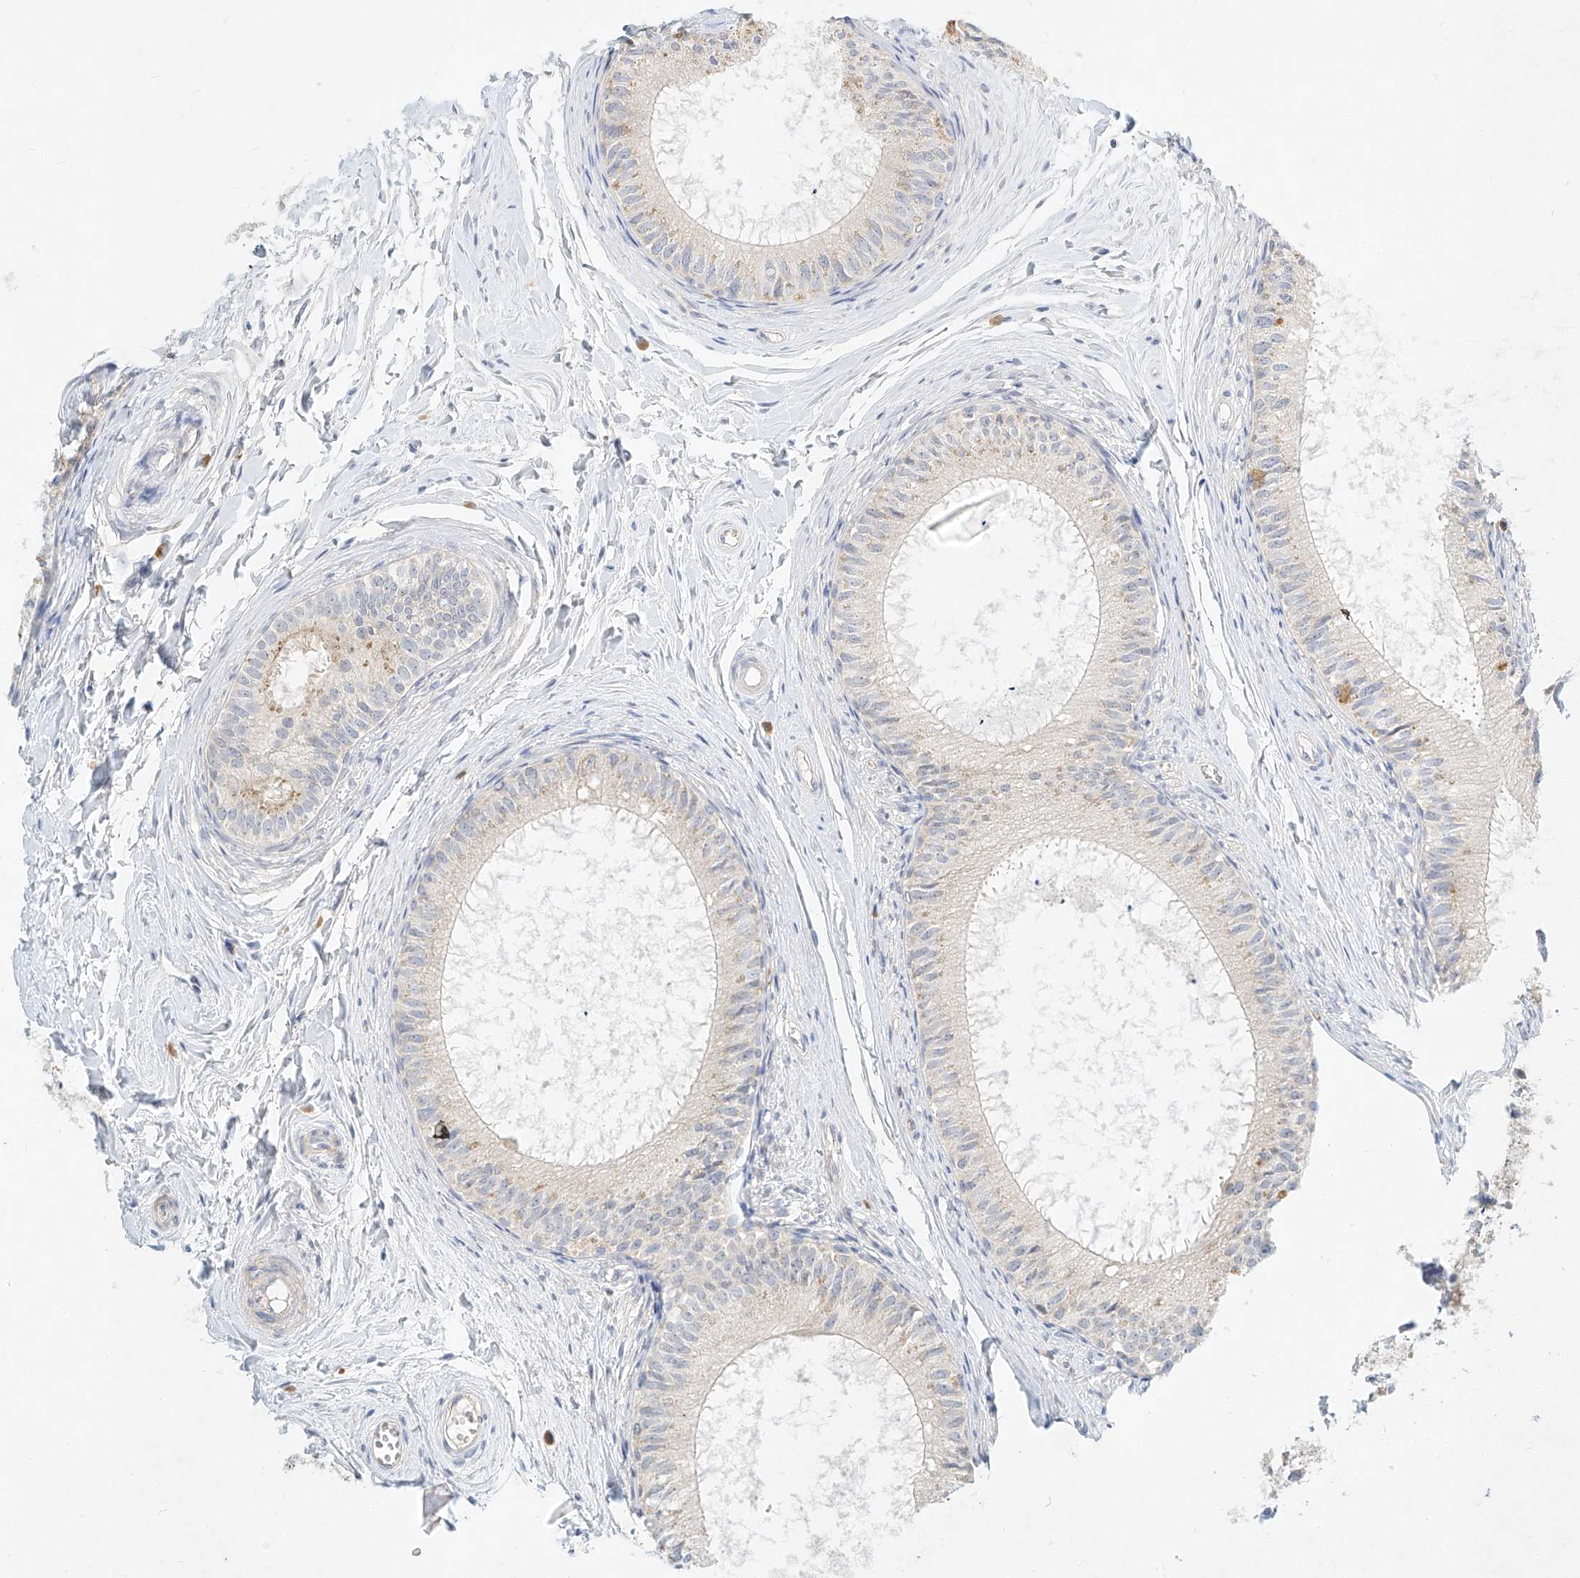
{"staining": {"intensity": "negative", "quantity": "none", "location": "none"}, "tissue": "epididymis", "cell_type": "Glandular cells", "image_type": "normal", "snomed": [{"axis": "morphology", "description": "Normal tissue, NOS"}, {"axis": "topography", "description": "Epididymis"}], "caption": "Immunohistochemistry histopathology image of normal epididymis: human epididymis stained with DAB (3,3'-diaminobenzidine) reveals no significant protein staining in glandular cells.", "gene": "SYTL3", "patient": {"sex": "male", "age": 34}}